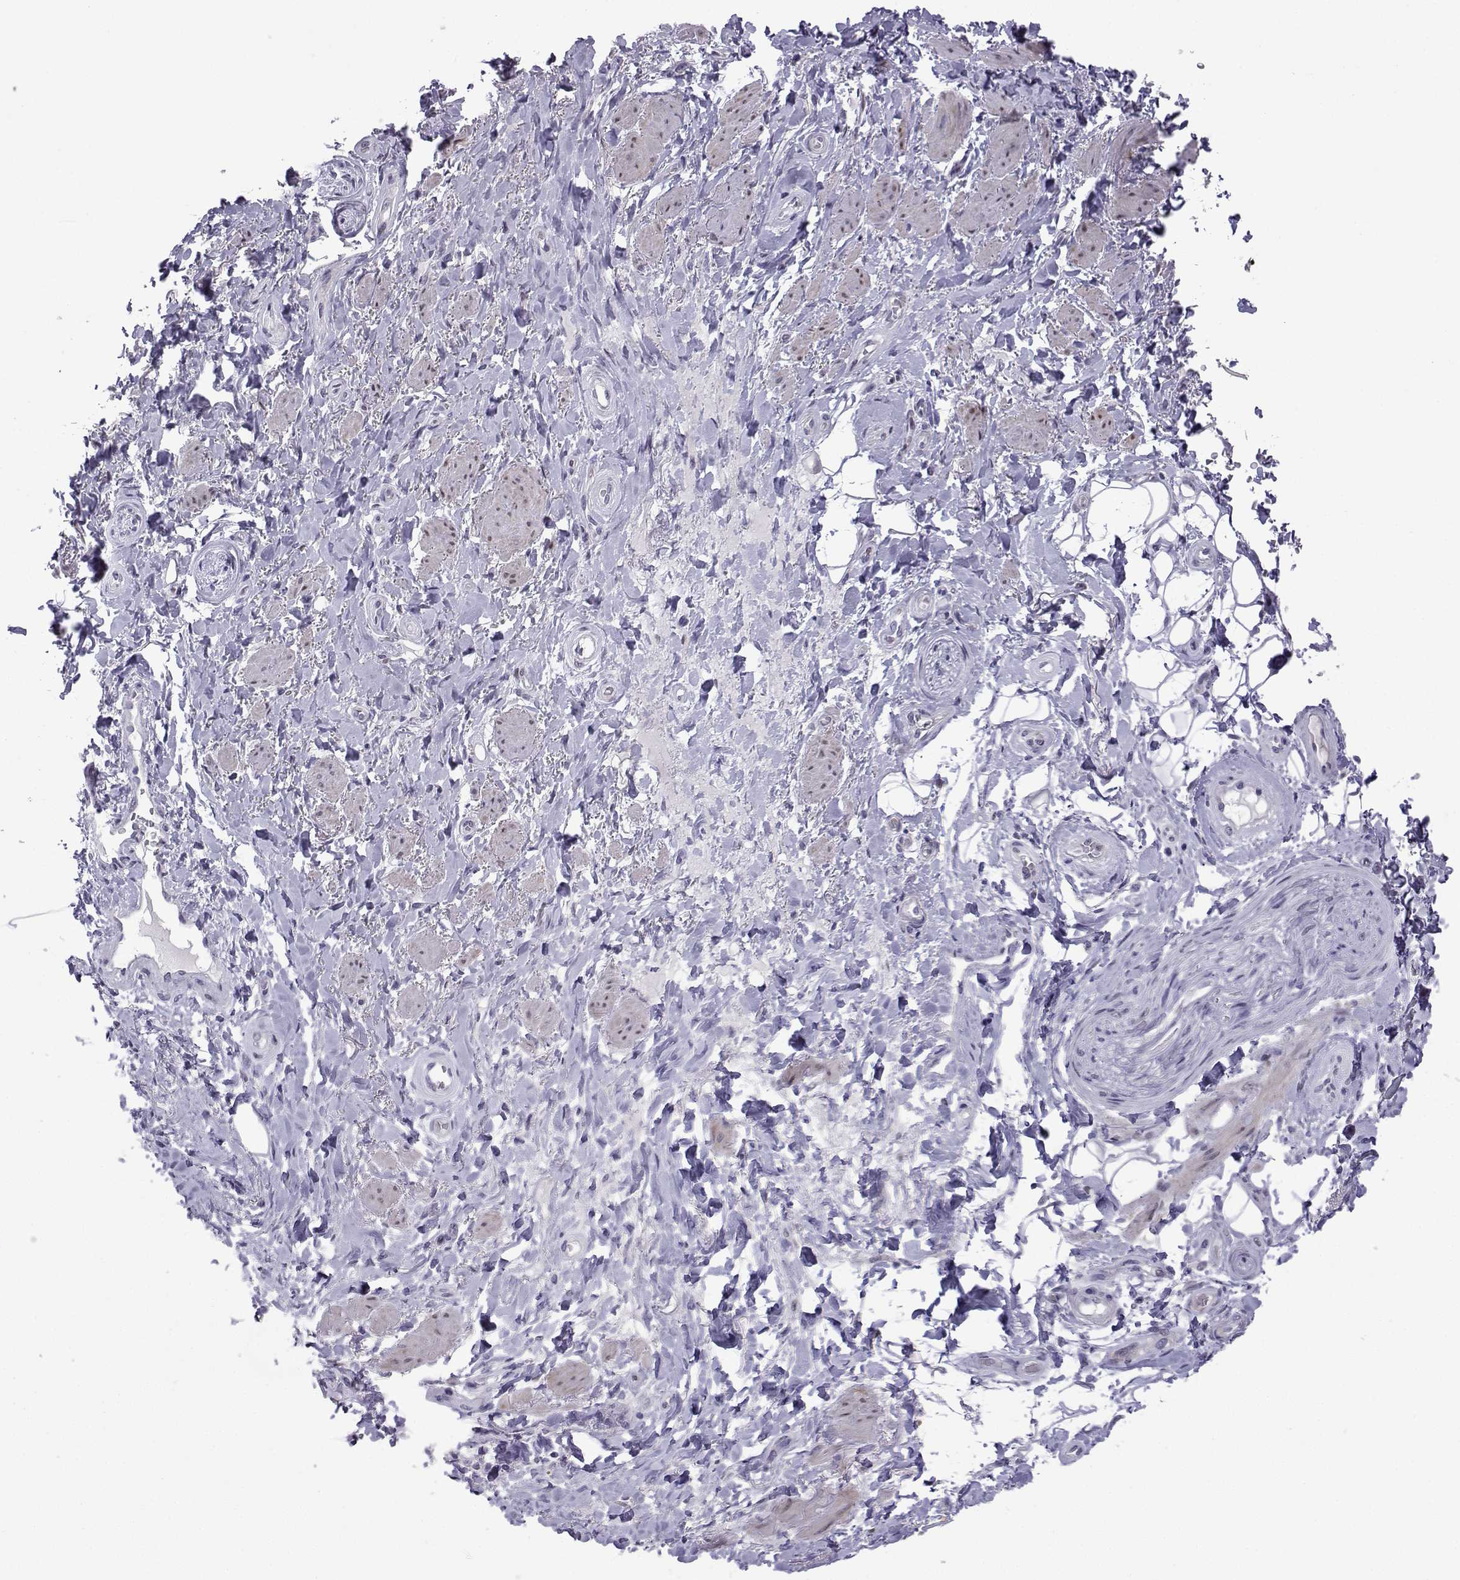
{"staining": {"intensity": "negative", "quantity": "none", "location": "none"}, "tissue": "adipose tissue", "cell_type": "Adipocytes", "image_type": "normal", "snomed": [{"axis": "morphology", "description": "Normal tissue, NOS"}, {"axis": "topography", "description": "Anal"}, {"axis": "topography", "description": "Peripheral nerve tissue"}], "caption": "Micrograph shows no significant protein expression in adipocytes of benign adipose tissue. The staining is performed using DAB (3,3'-diaminobenzidine) brown chromogen with nuclei counter-stained in using hematoxylin.", "gene": "CFAP70", "patient": {"sex": "male", "age": 53}}